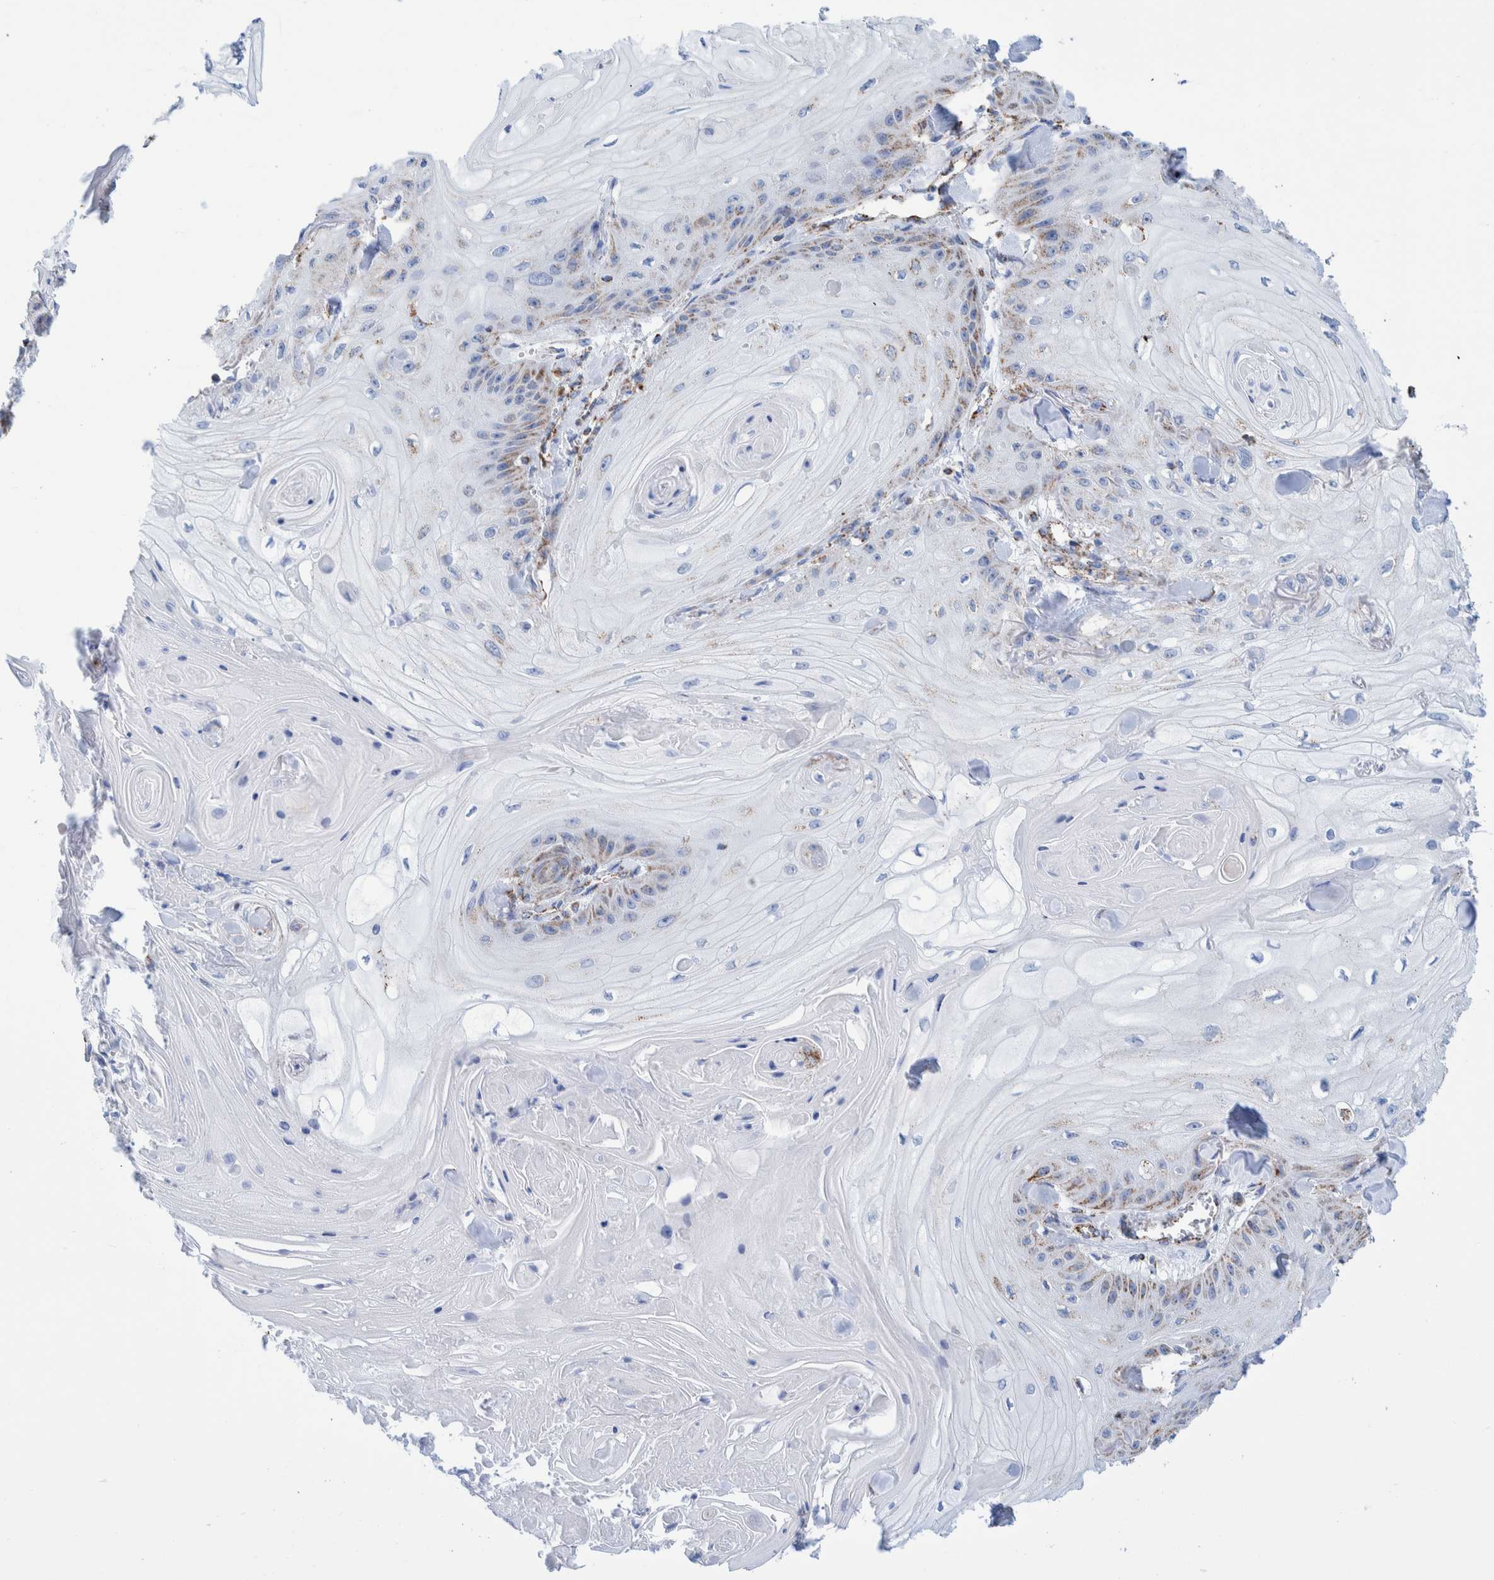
{"staining": {"intensity": "weak", "quantity": "25%-75%", "location": "cytoplasmic/membranous"}, "tissue": "skin cancer", "cell_type": "Tumor cells", "image_type": "cancer", "snomed": [{"axis": "morphology", "description": "Squamous cell carcinoma, NOS"}, {"axis": "topography", "description": "Skin"}], "caption": "Immunohistochemistry (IHC) staining of skin cancer, which exhibits low levels of weak cytoplasmic/membranous staining in approximately 25%-75% of tumor cells indicating weak cytoplasmic/membranous protein positivity. The staining was performed using DAB (3,3'-diaminobenzidine) (brown) for protein detection and nuclei were counterstained in hematoxylin (blue).", "gene": "DECR1", "patient": {"sex": "male", "age": 74}}